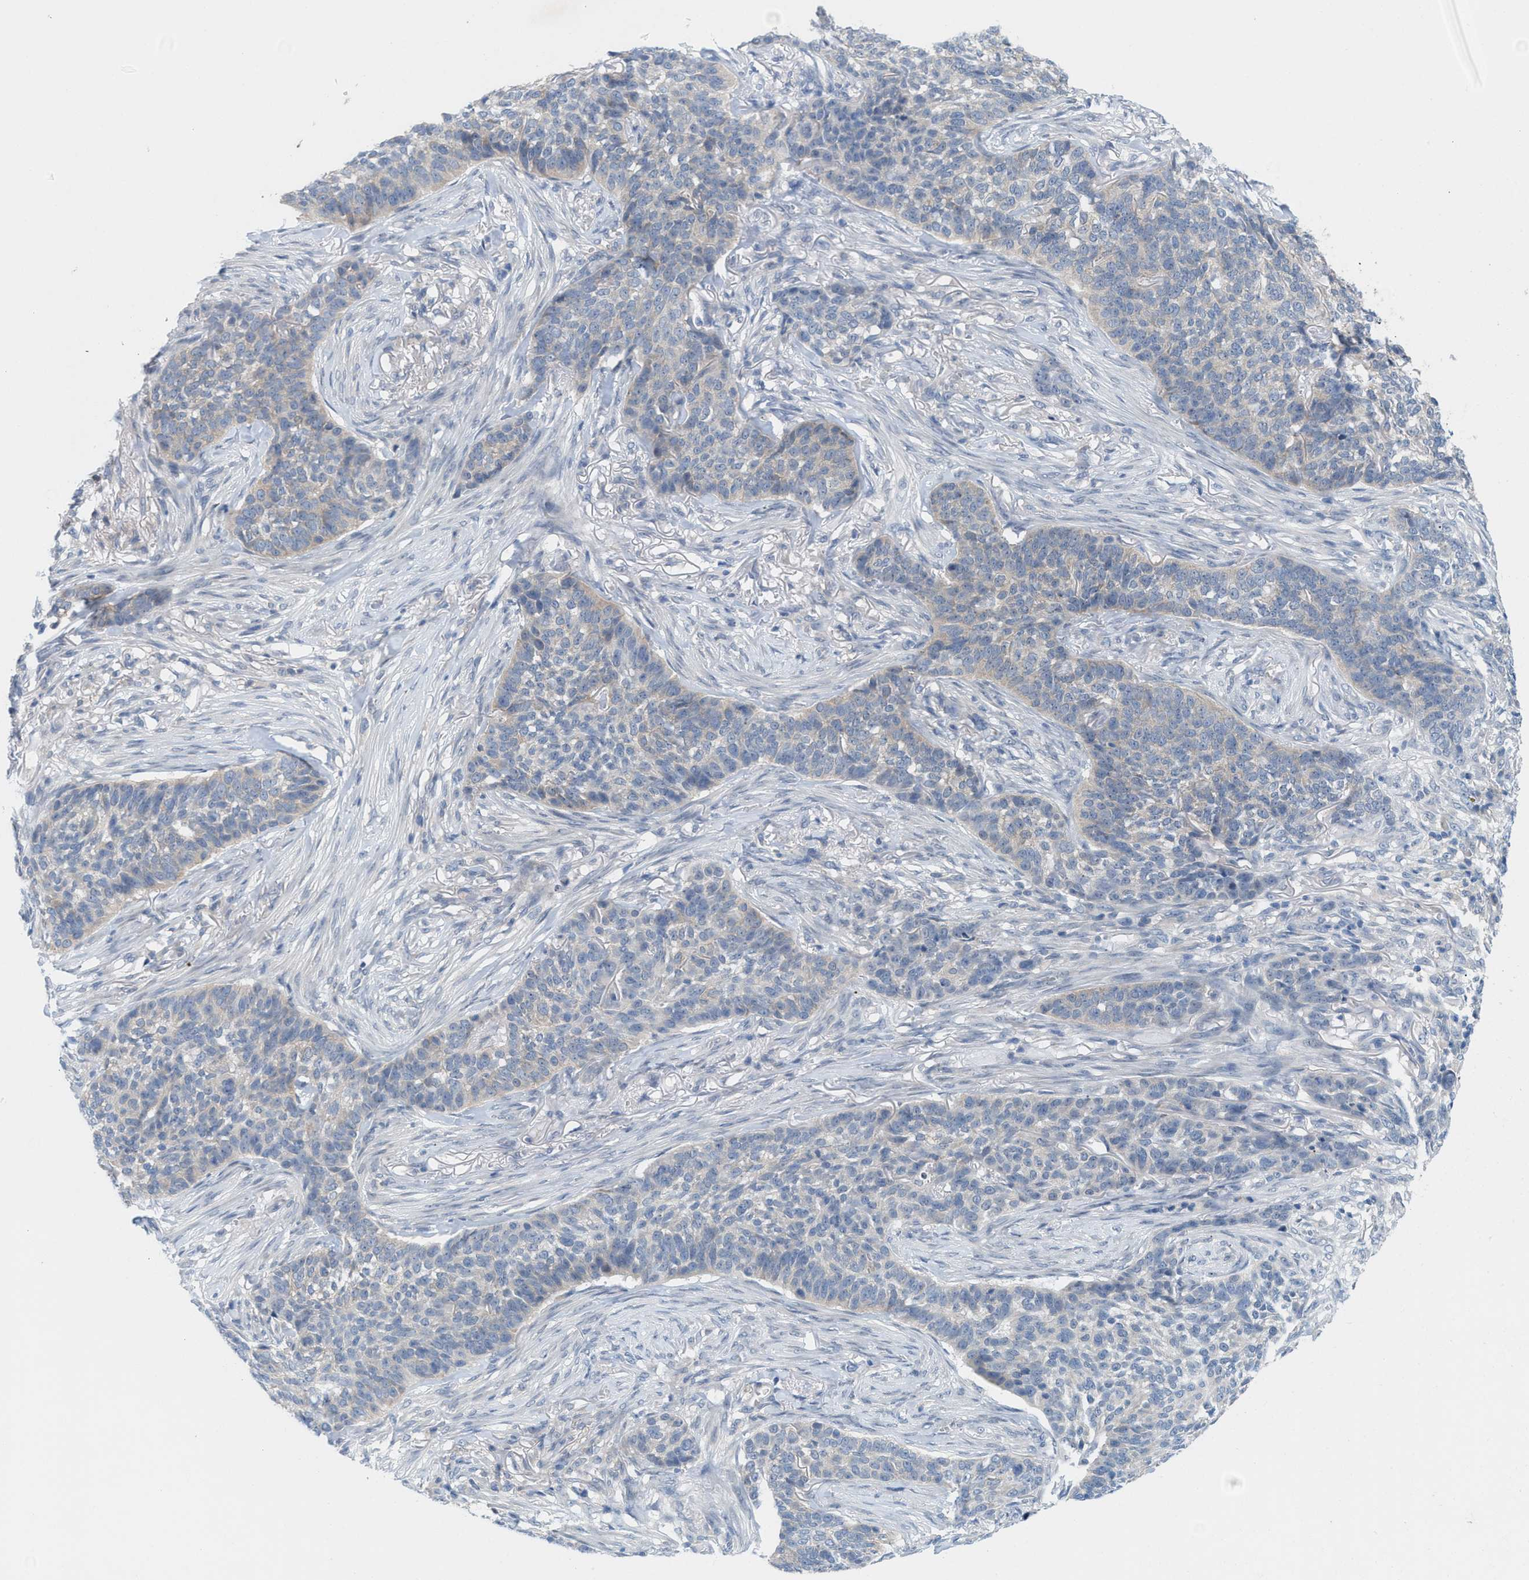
{"staining": {"intensity": "weak", "quantity": "<25%", "location": "cytoplasmic/membranous"}, "tissue": "skin cancer", "cell_type": "Tumor cells", "image_type": "cancer", "snomed": [{"axis": "morphology", "description": "Basal cell carcinoma"}, {"axis": "topography", "description": "Skin"}], "caption": "Immunohistochemistry (IHC) photomicrograph of skin cancer (basal cell carcinoma) stained for a protein (brown), which reveals no positivity in tumor cells.", "gene": "WIPI2", "patient": {"sex": "male", "age": 85}}